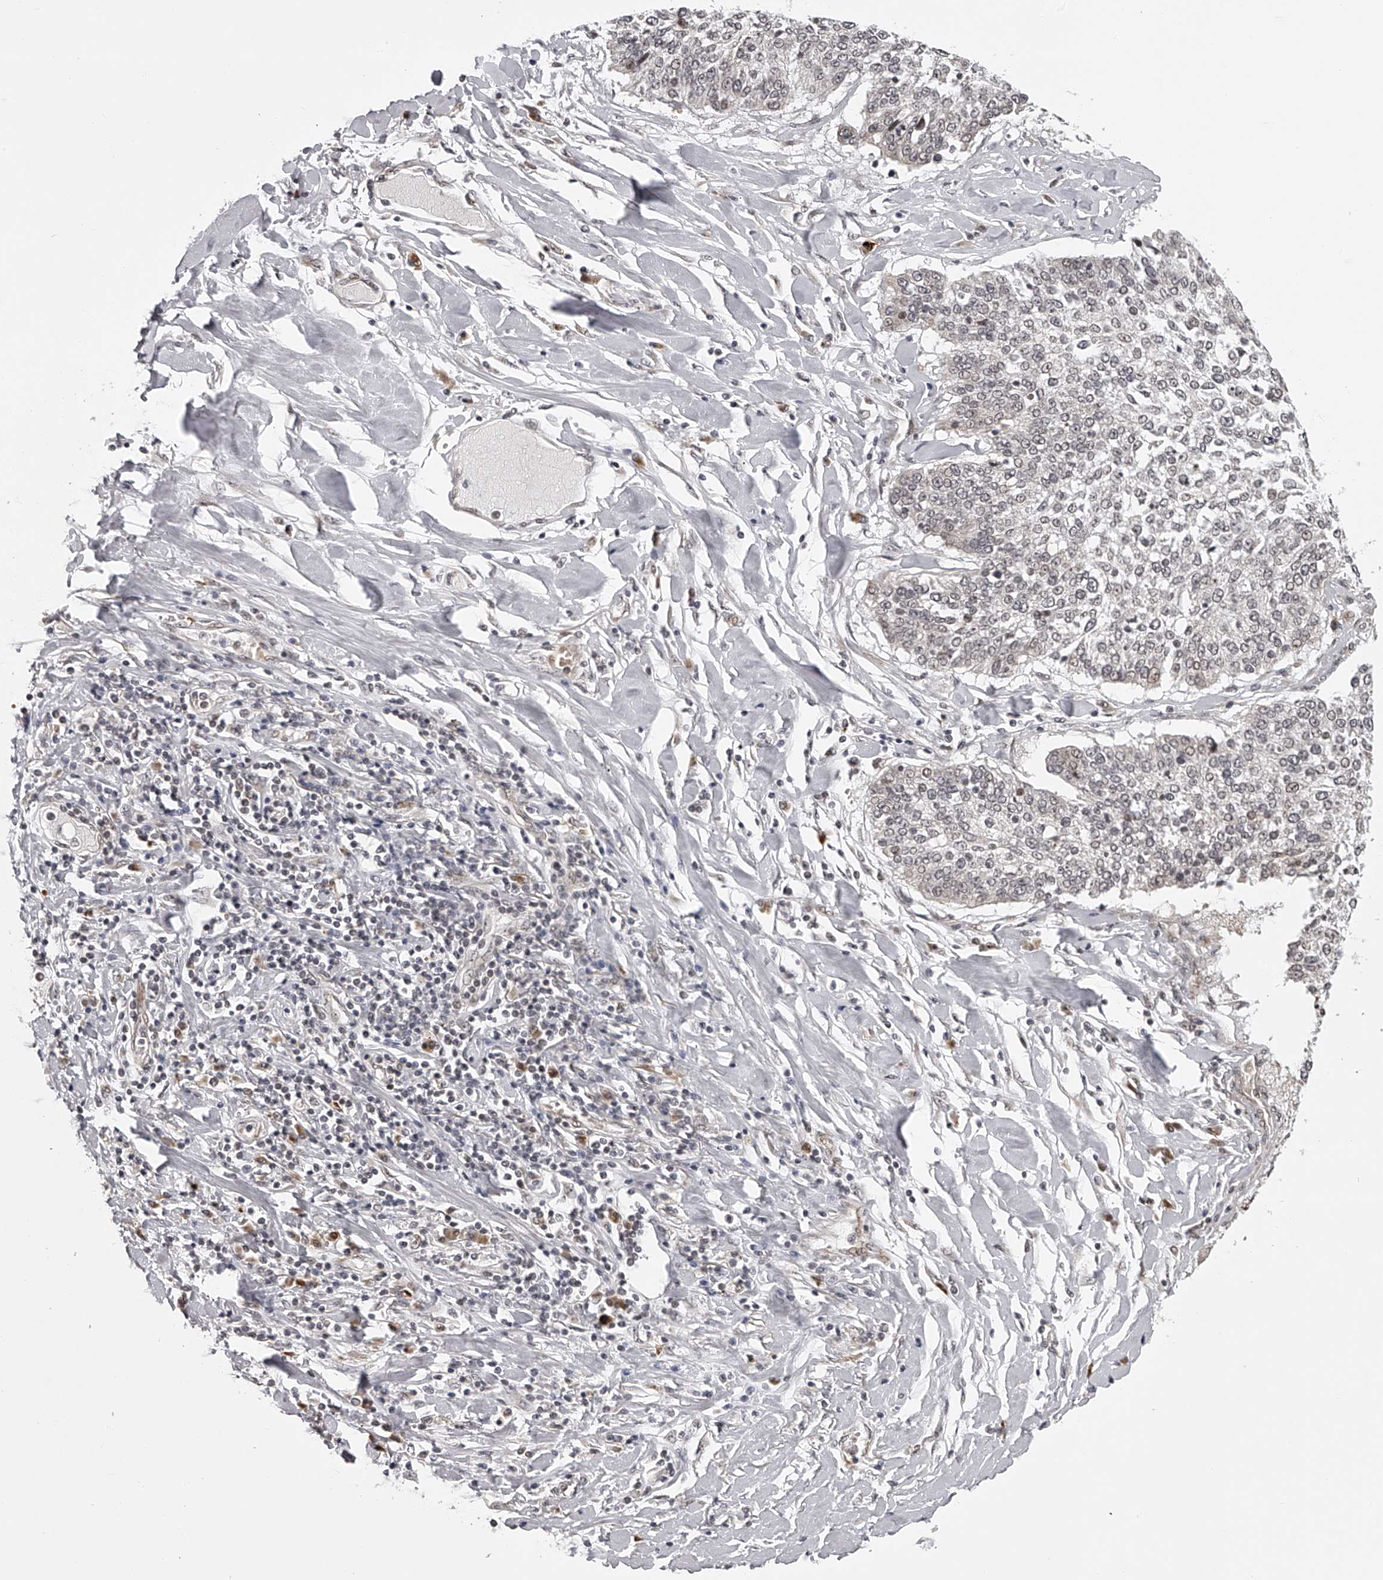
{"staining": {"intensity": "negative", "quantity": "none", "location": "none"}, "tissue": "lung cancer", "cell_type": "Tumor cells", "image_type": "cancer", "snomed": [{"axis": "morphology", "description": "Normal tissue, NOS"}, {"axis": "morphology", "description": "Squamous cell carcinoma, NOS"}, {"axis": "topography", "description": "Cartilage tissue"}, {"axis": "topography", "description": "Bronchus"}, {"axis": "topography", "description": "Lung"}, {"axis": "topography", "description": "Peripheral nerve tissue"}], "caption": "Immunohistochemical staining of lung squamous cell carcinoma reveals no significant expression in tumor cells.", "gene": "ODF2L", "patient": {"sex": "female", "age": 49}}